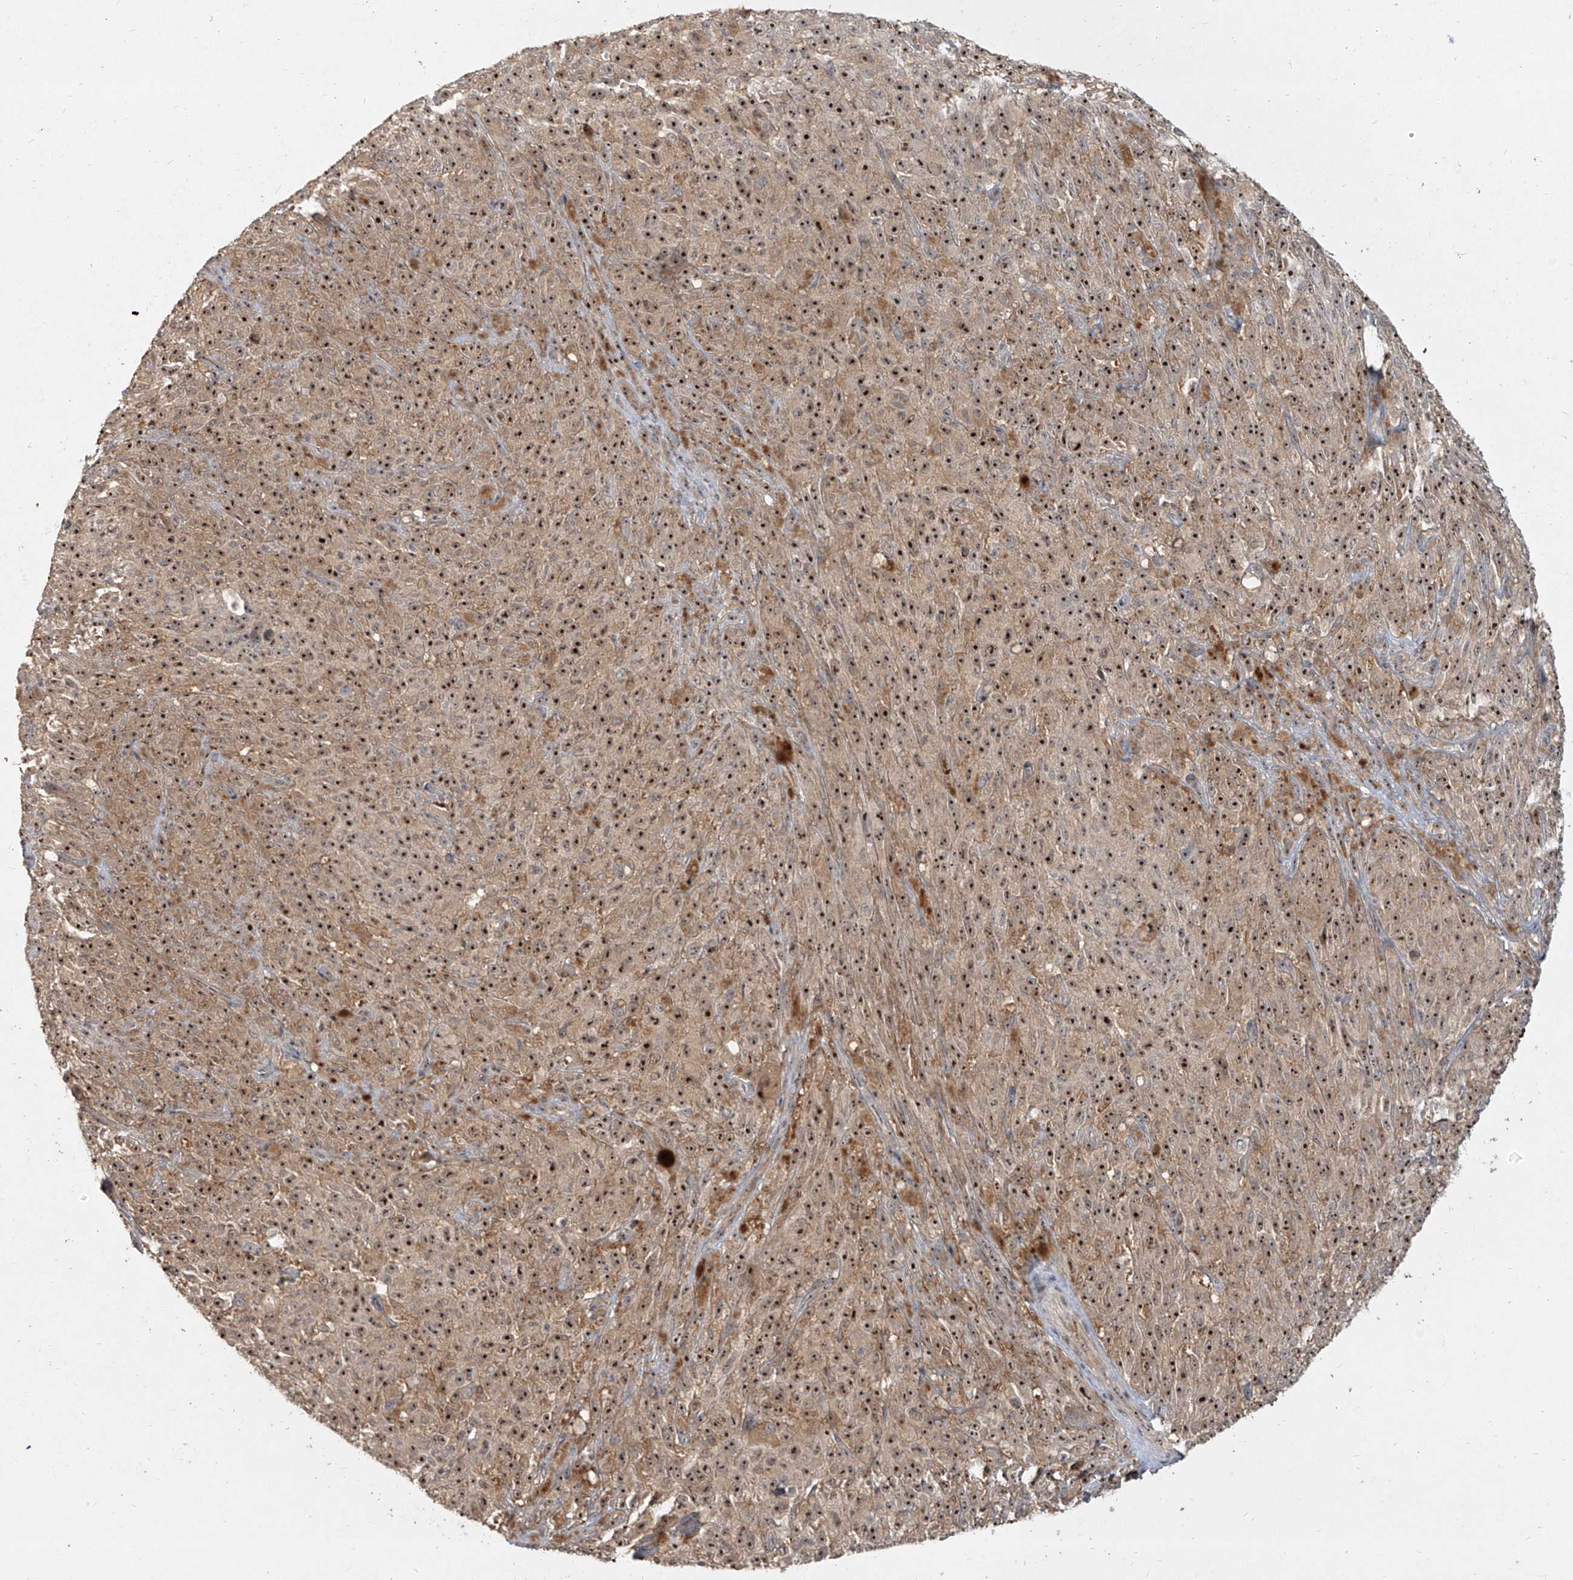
{"staining": {"intensity": "moderate", "quantity": ">75%", "location": "cytoplasmic/membranous,nuclear"}, "tissue": "melanoma", "cell_type": "Tumor cells", "image_type": "cancer", "snomed": [{"axis": "morphology", "description": "Malignant melanoma, NOS"}, {"axis": "topography", "description": "Skin"}], "caption": "Melanoma stained for a protein (brown) demonstrates moderate cytoplasmic/membranous and nuclear positive staining in approximately >75% of tumor cells.", "gene": "BYSL", "patient": {"sex": "female", "age": 82}}